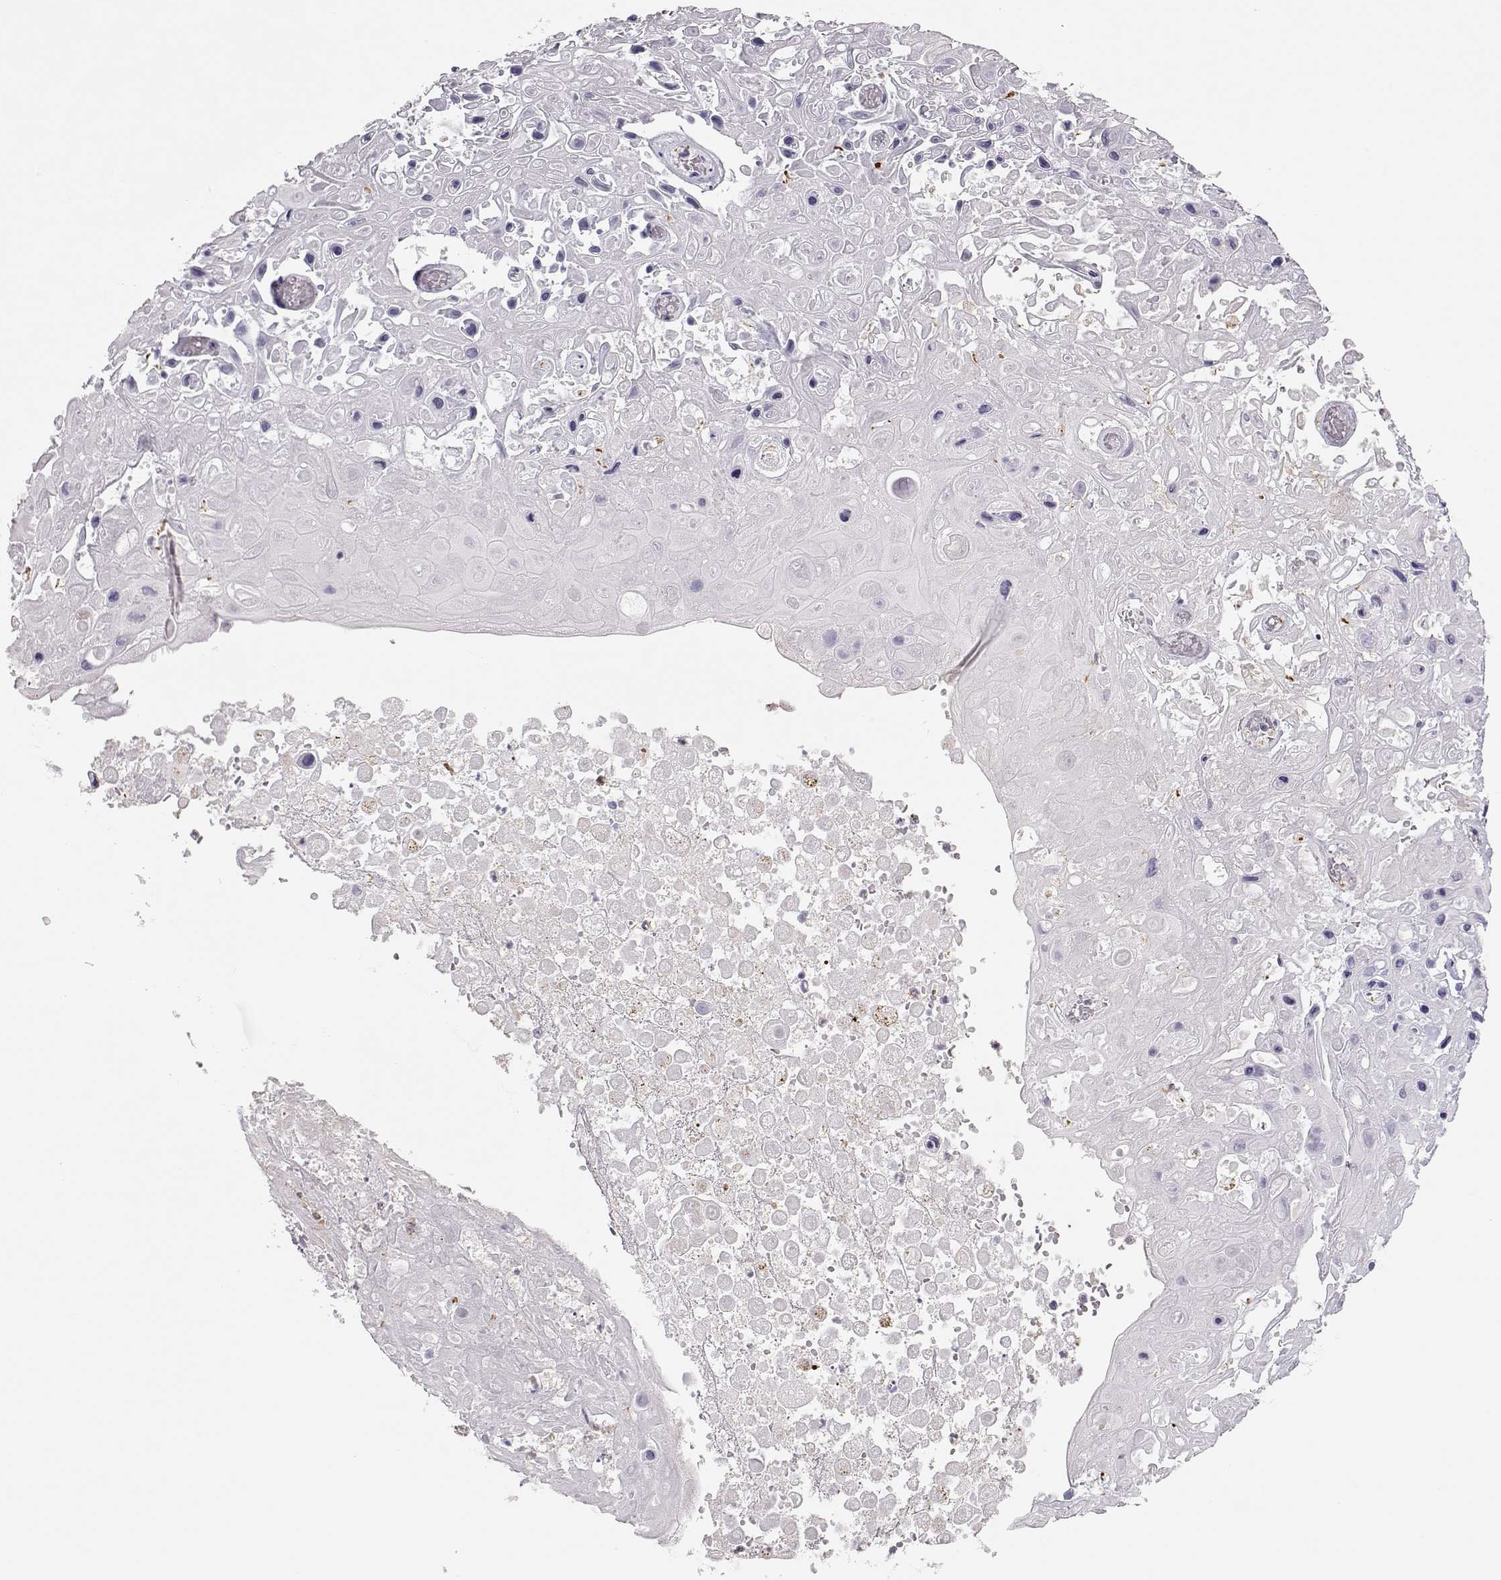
{"staining": {"intensity": "negative", "quantity": "none", "location": "none"}, "tissue": "skin cancer", "cell_type": "Tumor cells", "image_type": "cancer", "snomed": [{"axis": "morphology", "description": "Squamous cell carcinoma, NOS"}, {"axis": "topography", "description": "Skin"}], "caption": "The photomicrograph demonstrates no staining of tumor cells in skin cancer (squamous cell carcinoma). (IHC, brightfield microscopy, high magnification).", "gene": "MIP", "patient": {"sex": "male", "age": 82}}